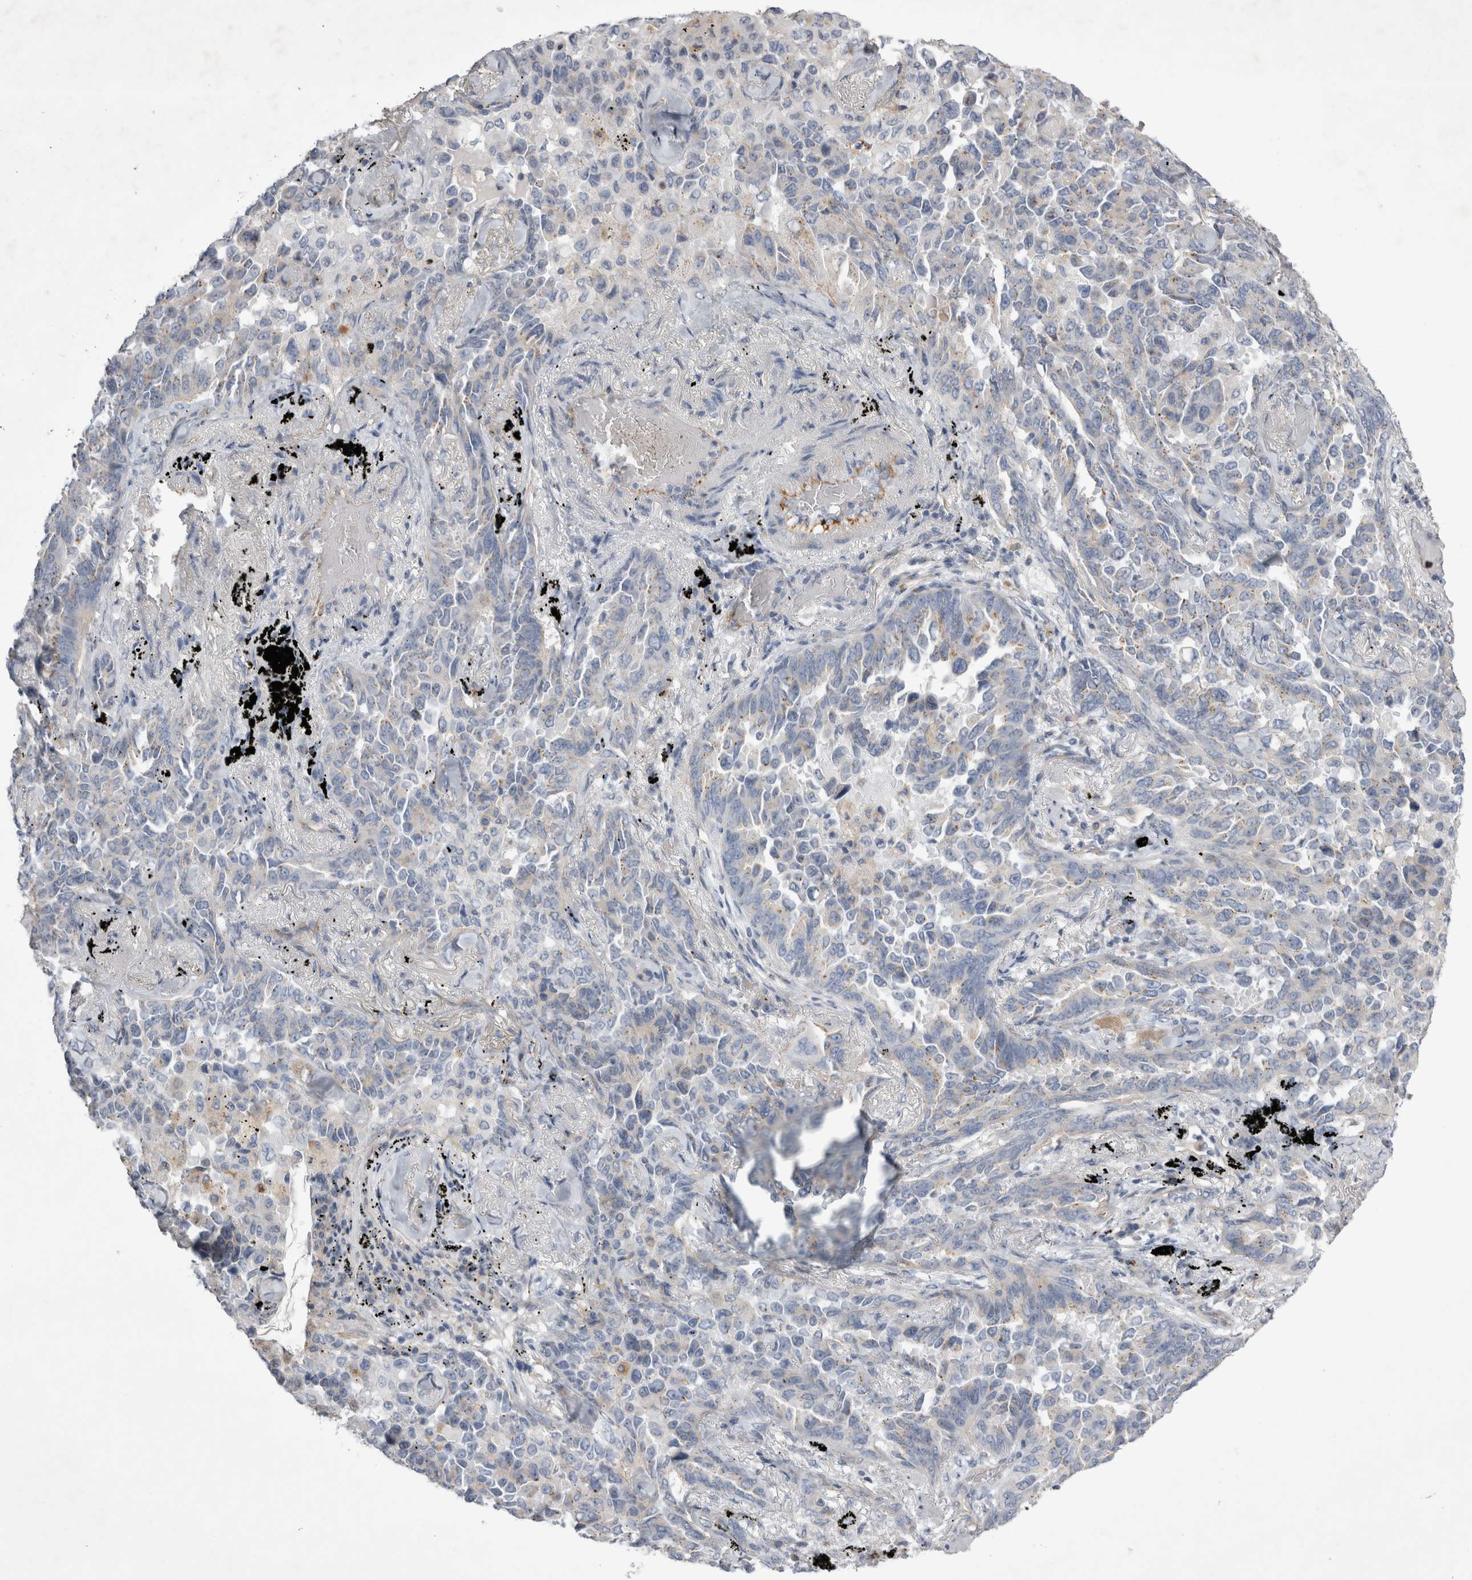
{"staining": {"intensity": "negative", "quantity": "none", "location": "none"}, "tissue": "lung cancer", "cell_type": "Tumor cells", "image_type": "cancer", "snomed": [{"axis": "morphology", "description": "Adenocarcinoma, NOS"}, {"axis": "topography", "description": "Lung"}], "caption": "Immunohistochemistry (IHC) histopathology image of lung adenocarcinoma stained for a protein (brown), which displays no positivity in tumor cells. The staining is performed using DAB brown chromogen with nuclei counter-stained in using hematoxylin.", "gene": "STRADB", "patient": {"sex": "female", "age": 67}}